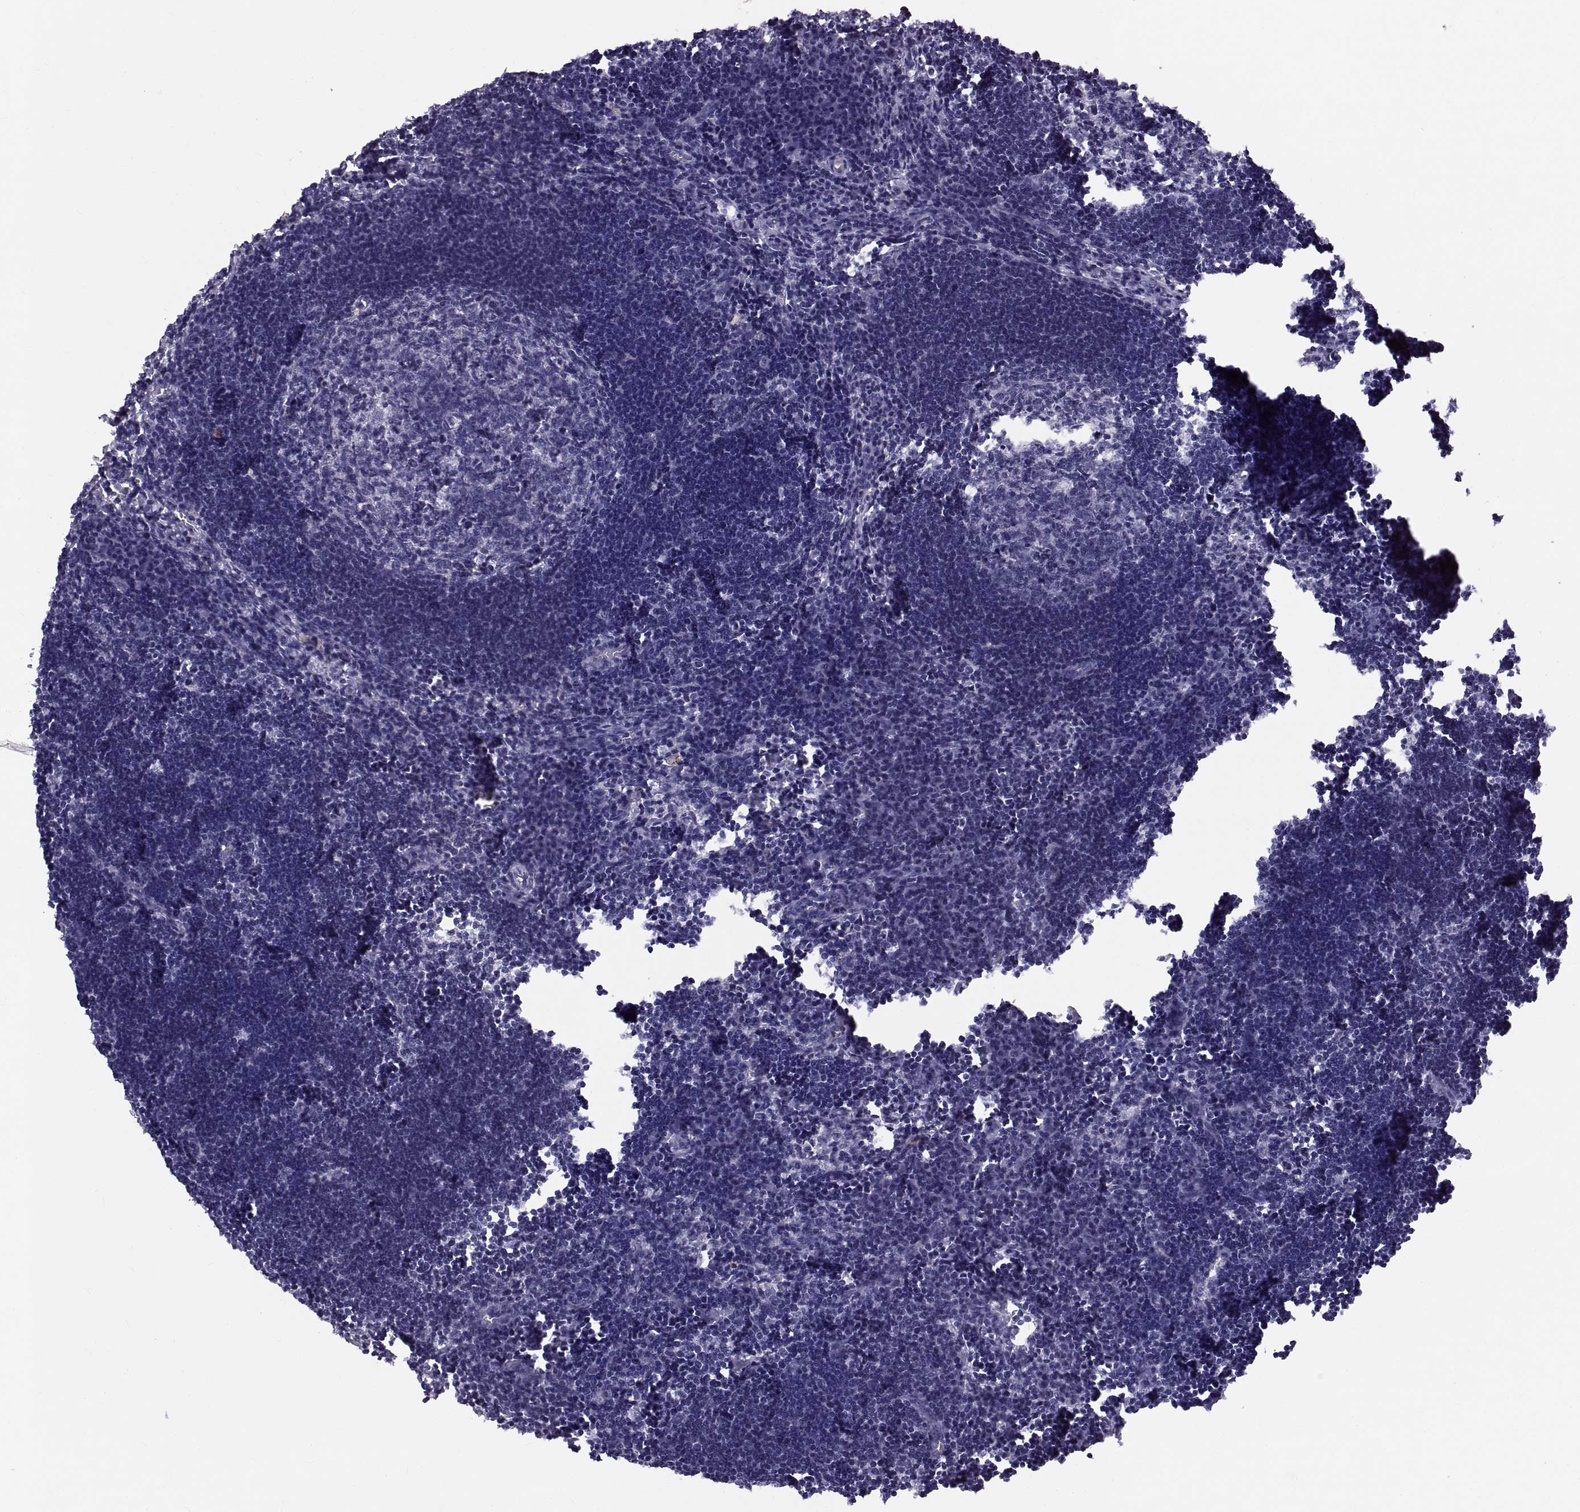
{"staining": {"intensity": "negative", "quantity": "none", "location": "none"}, "tissue": "lymph node", "cell_type": "Germinal center cells", "image_type": "normal", "snomed": [{"axis": "morphology", "description": "Normal tissue, NOS"}, {"axis": "topography", "description": "Lymph node"}], "caption": "Lymph node stained for a protein using immunohistochemistry (IHC) exhibits no expression germinal center cells.", "gene": "SPACDR", "patient": {"sex": "male", "age": 55}}